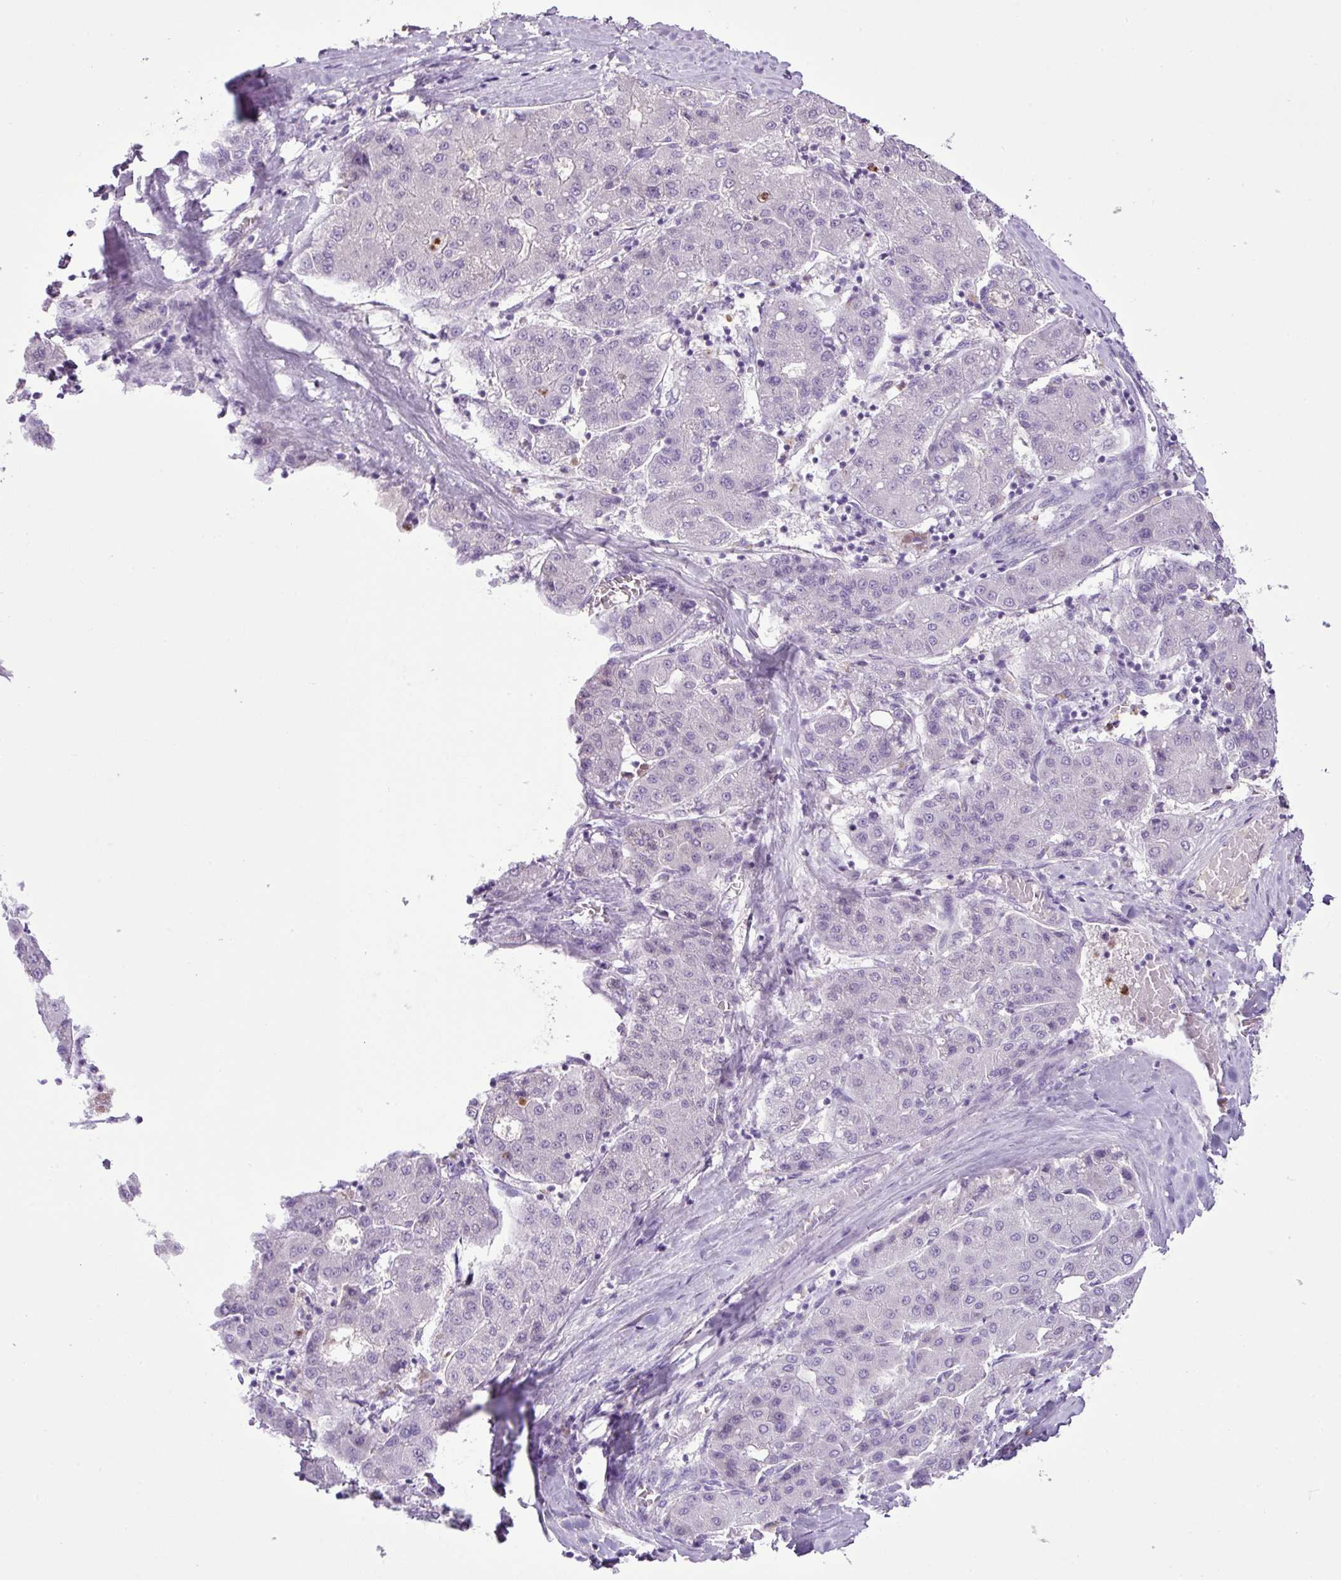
{"staining": {"intensity": "negative", "quantity": "none", "location": "none"}, "tissue": "liver cancer", "cell_type": "Tumor cells", "image_type": "cancer", "snomed": [{"axis": "morphology", "description": "Carcinoma, Hepatocellular, NOS"}, {"axis": "topography", "description": "Liver"}], "caption": "This histopathology image is of liver cancer (hepatocellular carcinoma) stained with immunohistochemistry (IHC) to label a protein in brown with the nuclei are counter-stained blue. There is no positivity in tumor cells.", "gene": "HTR3E", "patient": {"sex": "male", "age": 65}}